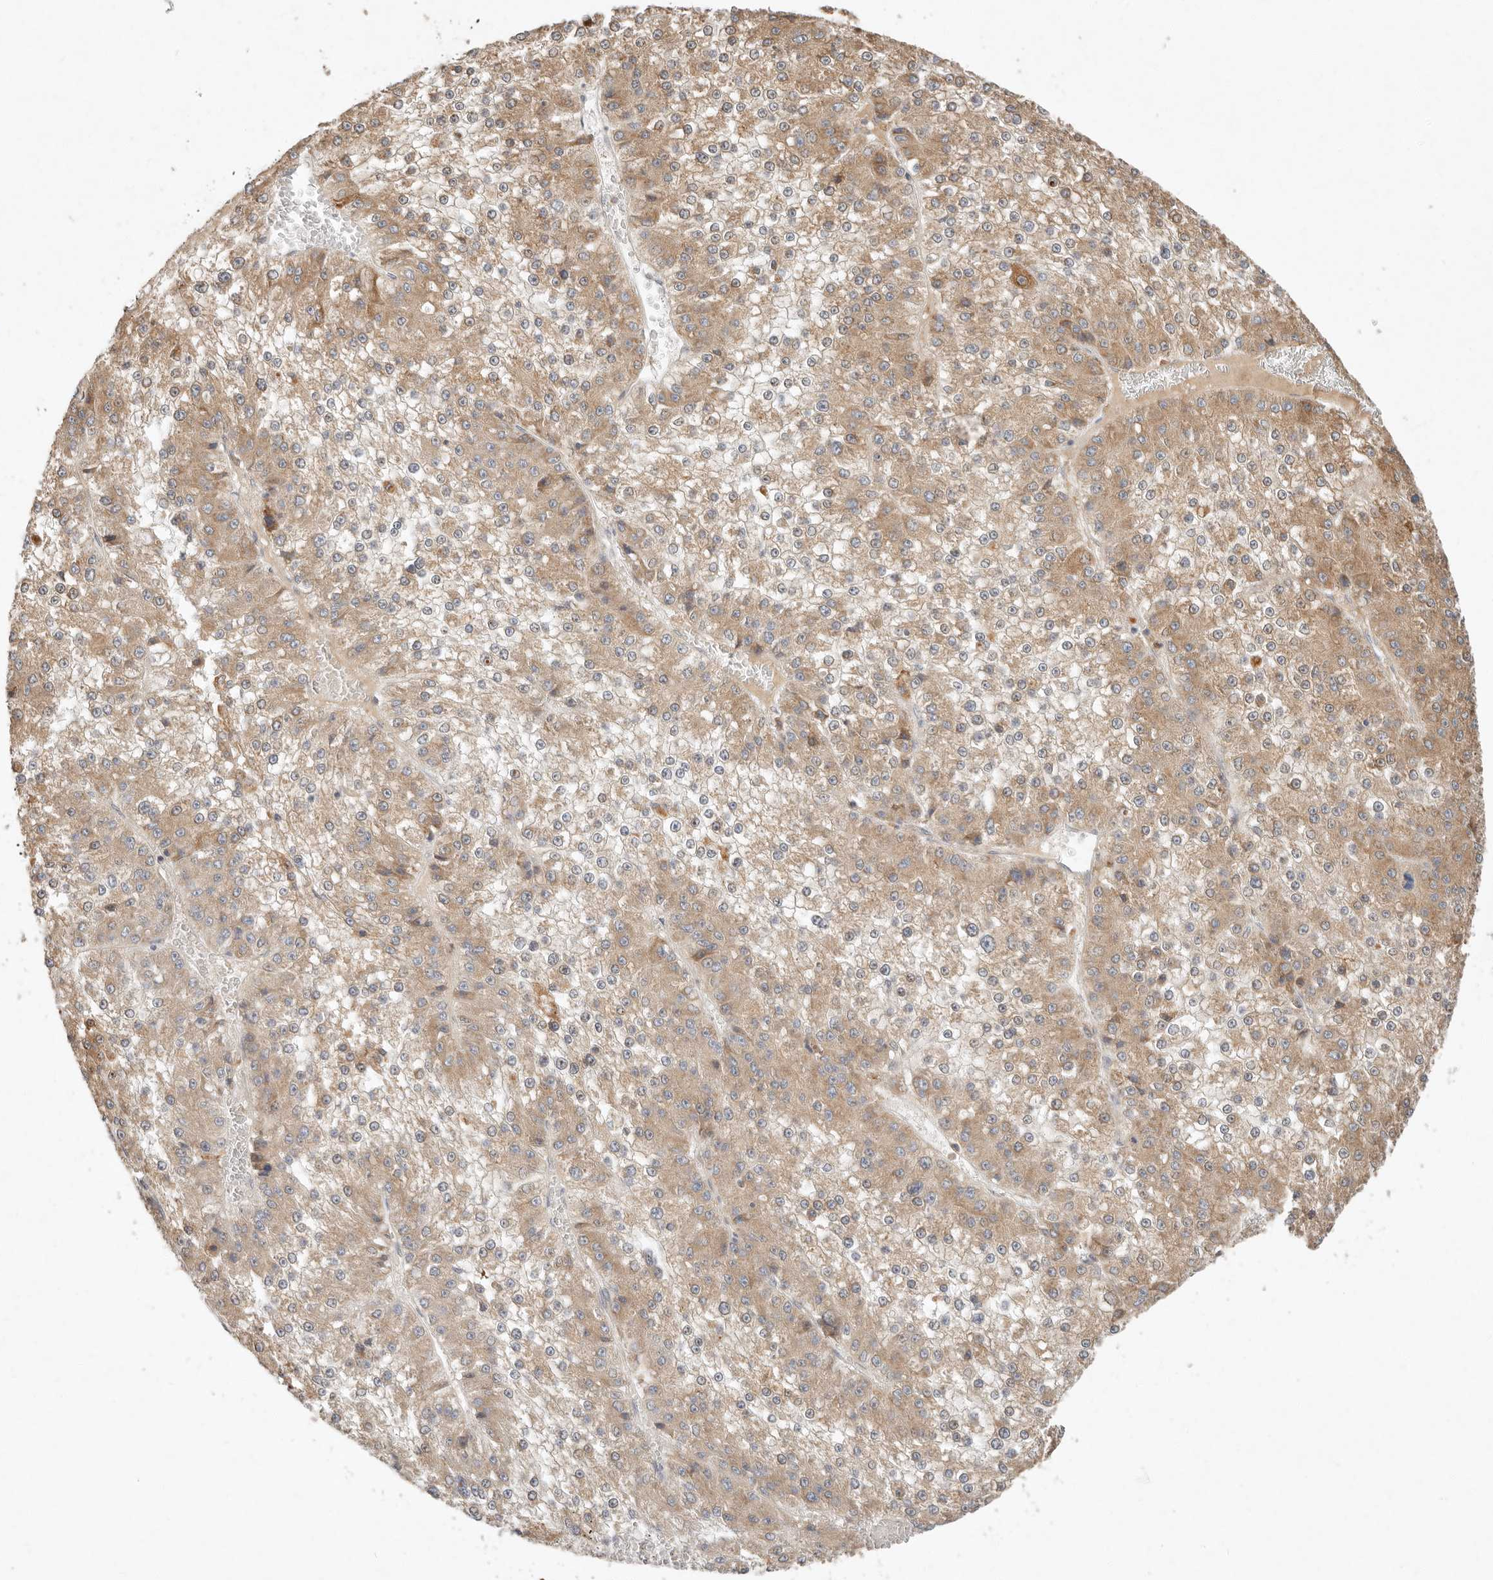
{"staining": {"intensity": "moderate", "quantity": ">75%", "location": "cytoplasmic/membranous"}, "tissue": "liver cancer", "cell_type": "Tumor cells", "image_type": "cancer", "snomed": [{"axis": "morphology", "description": "Carcinoma, Hepatocellular, NOS"}, {"axis": "topography", "description": "Liver"}], "caption": "A photomicrograph of human liver cancer (hepatocellular carcinoma) stained for a protein displays moderate cytoplasmic/membranous brown staining in tumor cells. (DAB IHC with brightfield microscopy, high magnification).", "gene": "ARHGEF10L", "patient": {"sex": "female", "age": 73}}